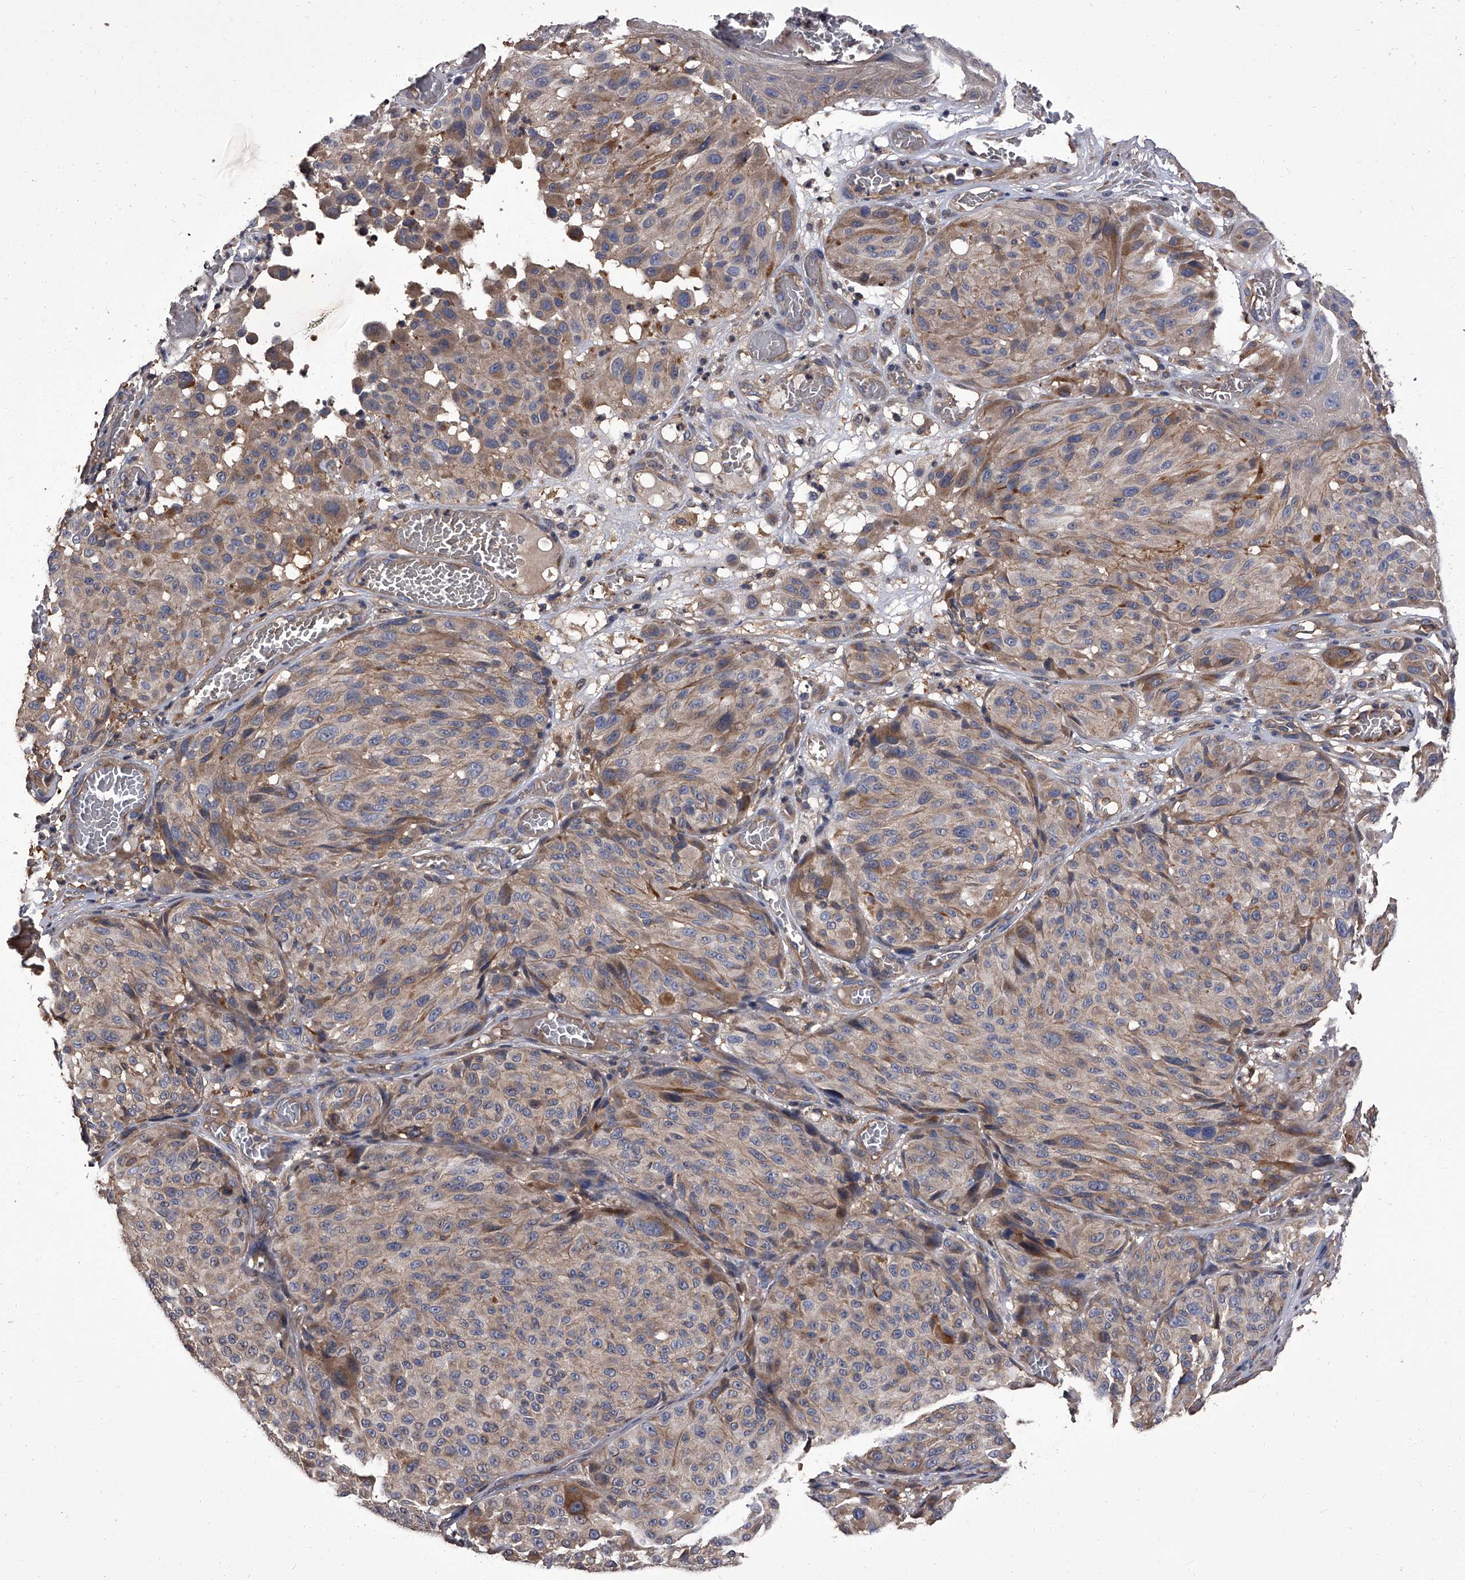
{"staining": {"intensity": "weak", "quantity": "25%-75%", "location": "cytoplasmic/membranous"}, "tissue": "melanoma", "cell_type": "Tumor cells", "image_type": "cancer", "snomed": [{"axis": "morphology", "description": "Malignant melanoma, NOS"}, {"axis": "topography", "description": "Skin"}], "caption": "IHC image of neoplastic tissue: human malignant melanoma stained using immunohistochemistry (IHC) demonstrates low levels of weak protein expression localized specifically in the cytoplasmic/membranous of tumor cells, appearing as a cytoplasmic/membranous brown color.", "gene": "STK36", "patient": {"sex": "male", "age": 83}}